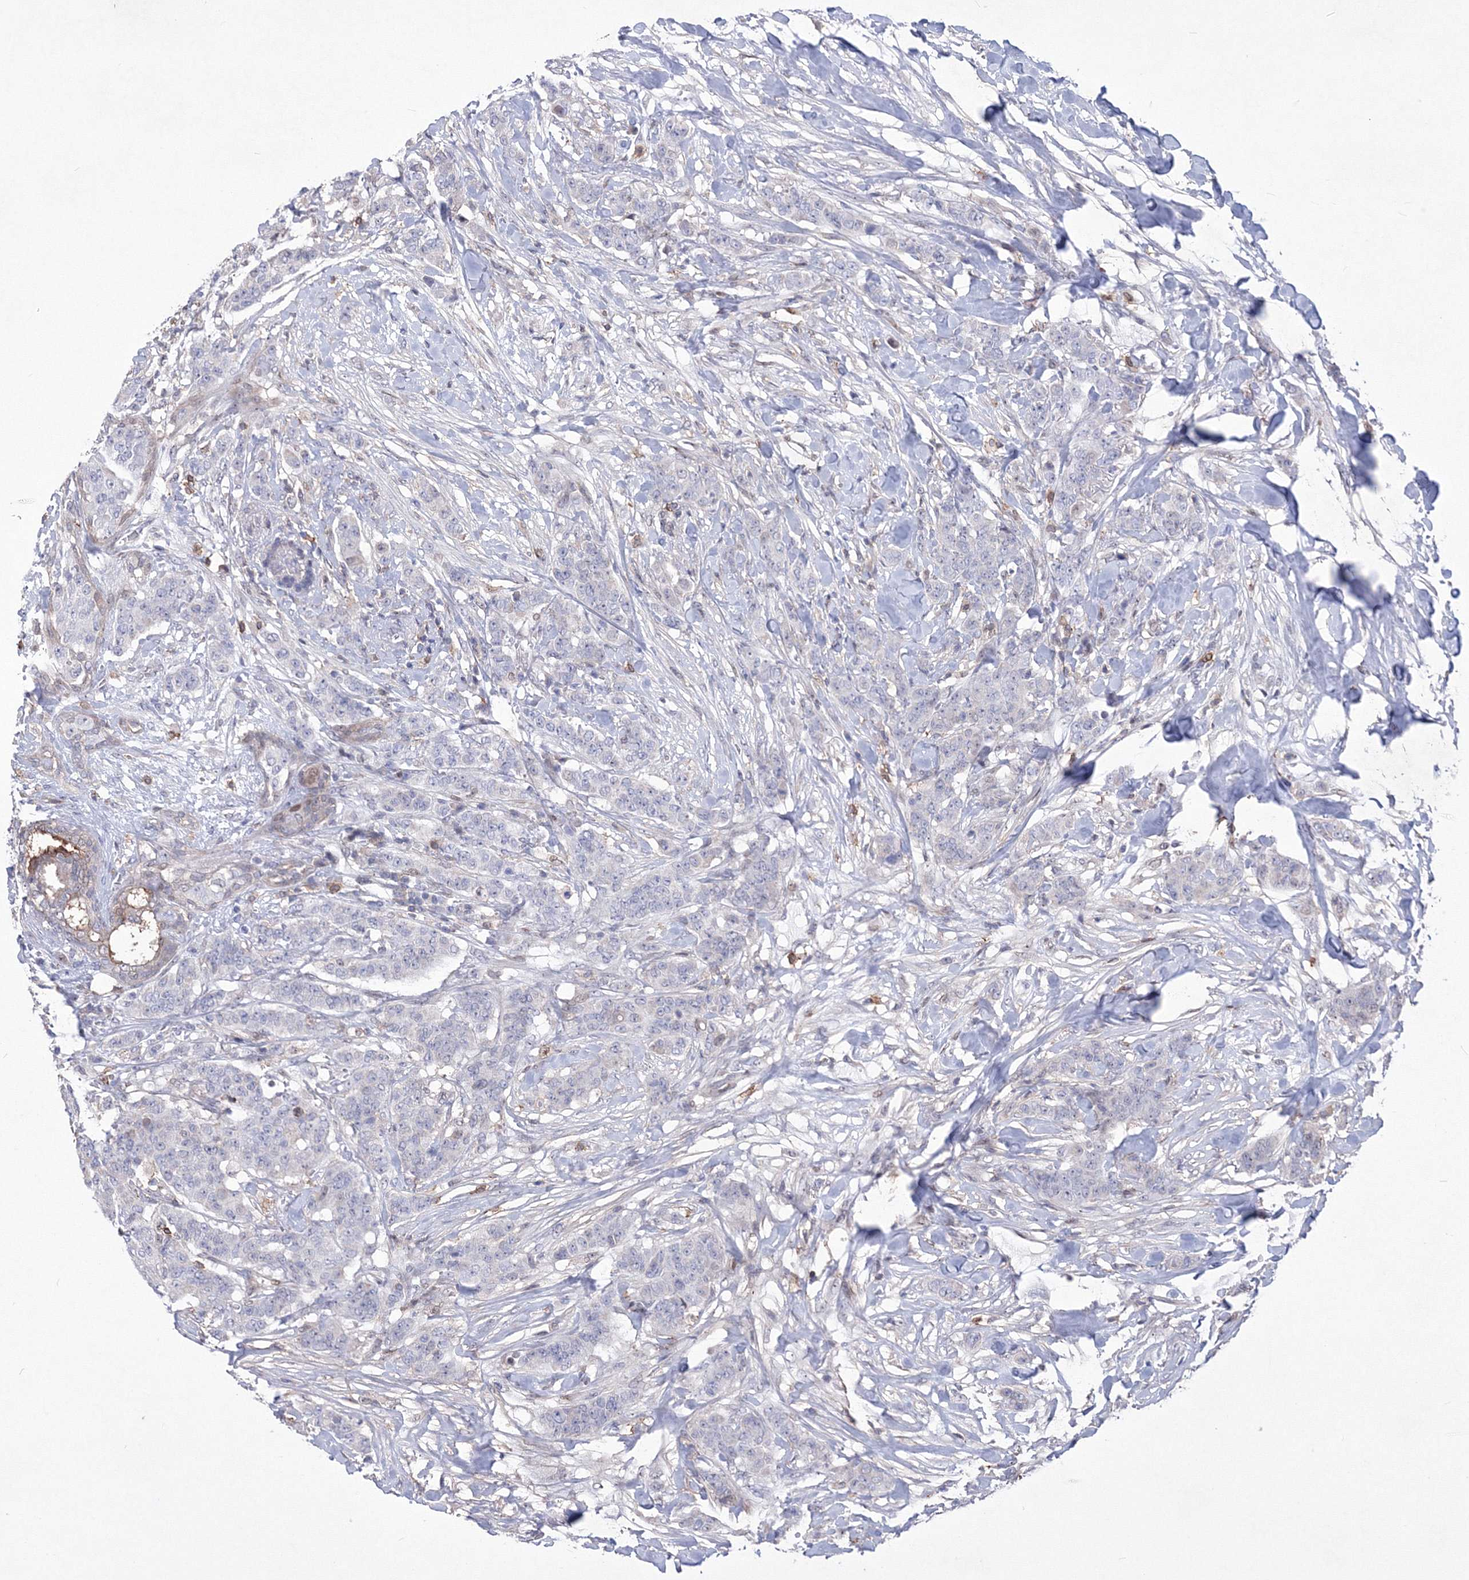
{"staining": {"intensity": "negative", "quantity": "none", "location": "none"}, "tissue": "breast cancer", "cell_type": "Tumor cells", "image_type": "cancer", "snomed": [{"axis": "morphology", "description": "Duct carcinoma"}, {"axis": "topography", "description": "Breast"}], "caption": "The histopathology image demonstrates no staining of tumor cells in breast cancer (infiltrating ductal carcinoma).", "gene": "RNPEPL1", "patient": {"sex": "female", "age": 40}}